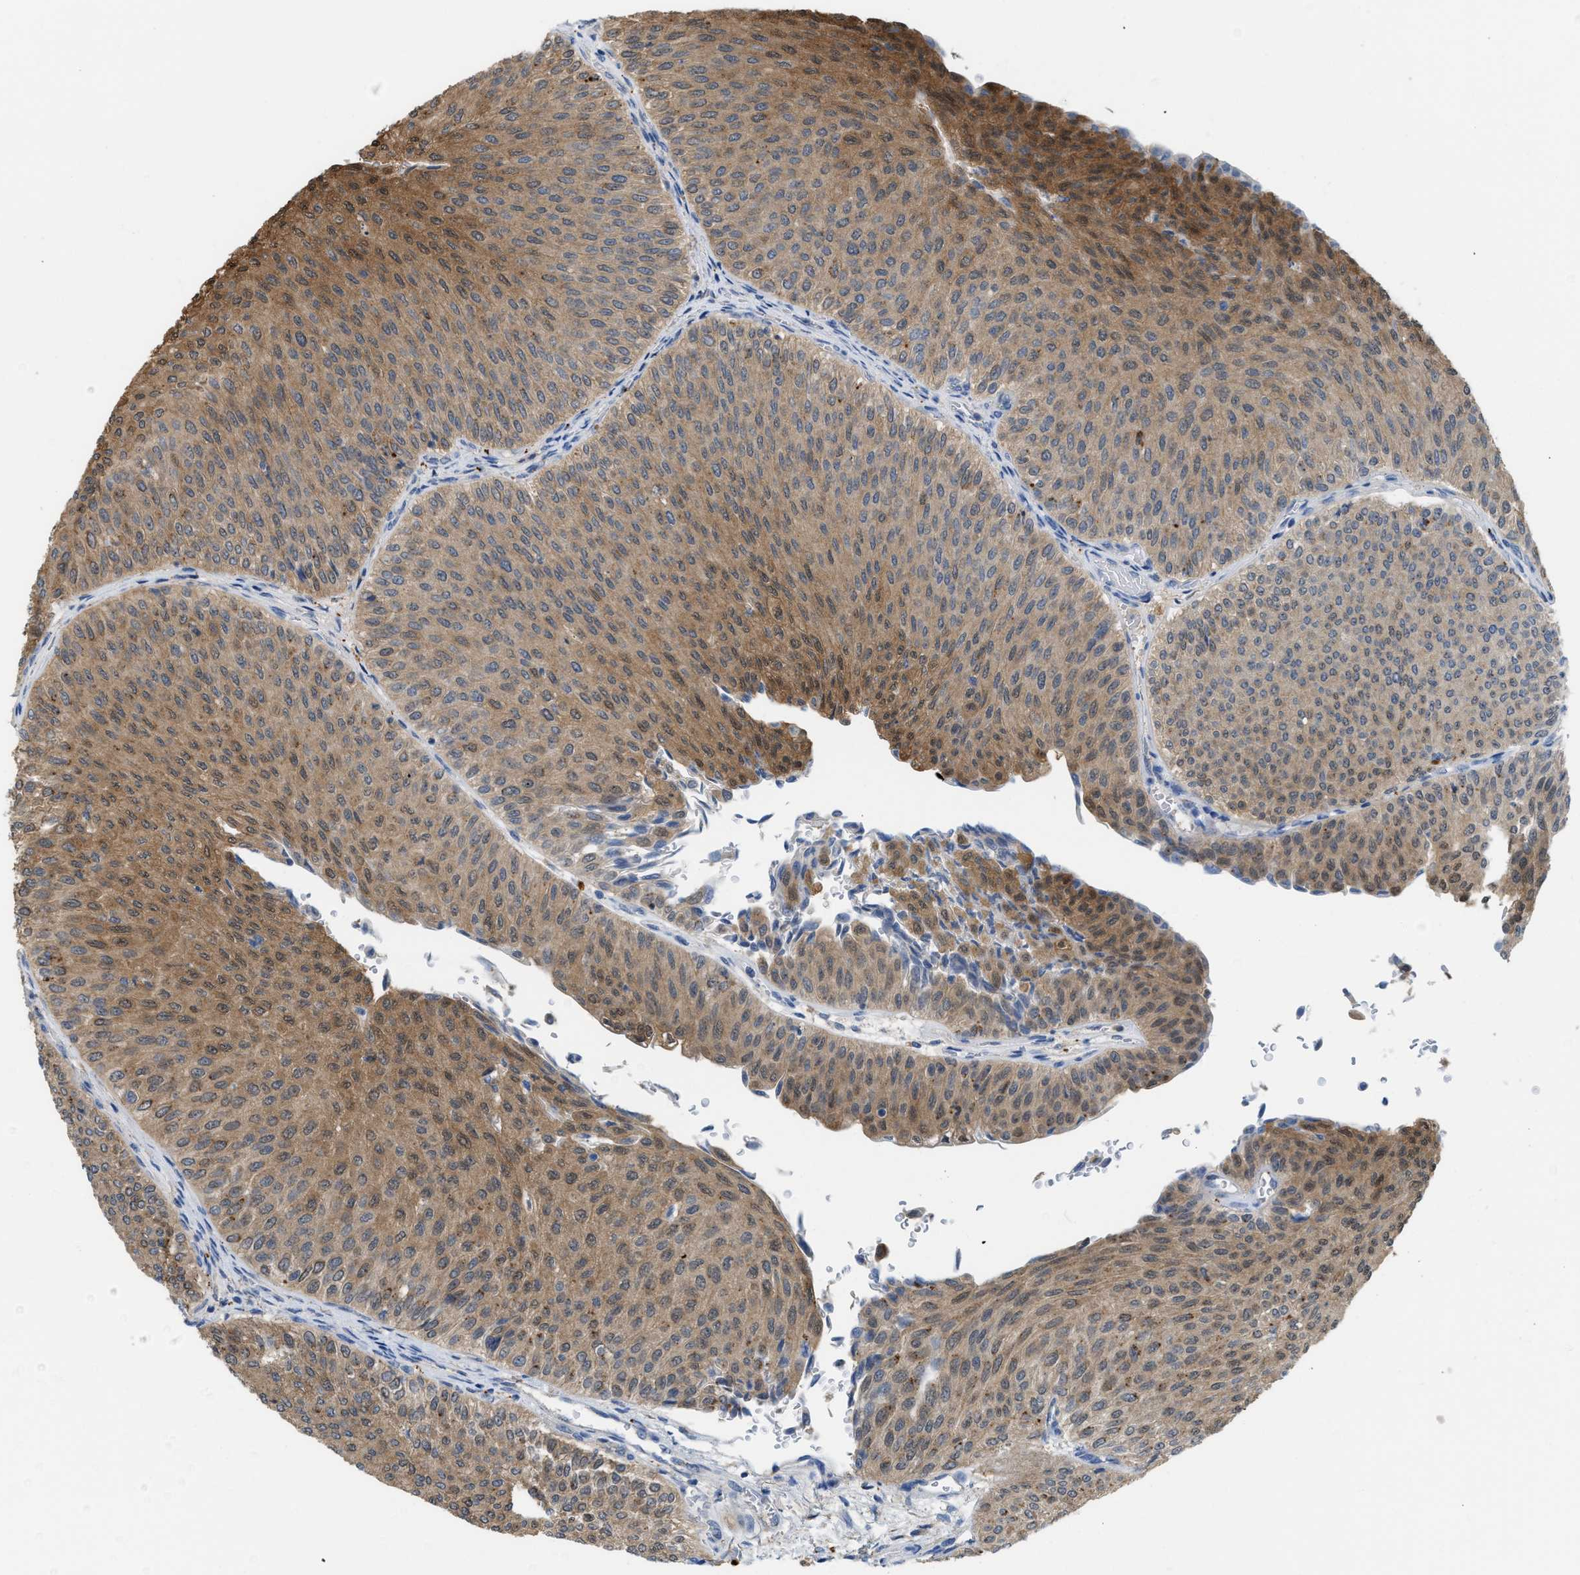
{"staining": {"intensity": "moderate", "quantity": ">75%", "location": "cytoplasmic/membranous"}, "tissue": "urothelial cancer", "cell_type": "Tumor cells", "image_type": "cancer", "snomed": [{"axis": "morphology", "description": "Urothelial carcinoma, Low grade"}, {"axis": "topography", "description": "Urinary bladder"}], "caption": "A photomicrograph of human low-grade urothelial carcinoma stained for a protein displays moderate cytoplasmic/membranous brown staining in tumor cells. (Brightfield microscopy of DAB IHC at high magnification).", "gene": "CSTB", "patient": {"sex": "male", "age": 78}}